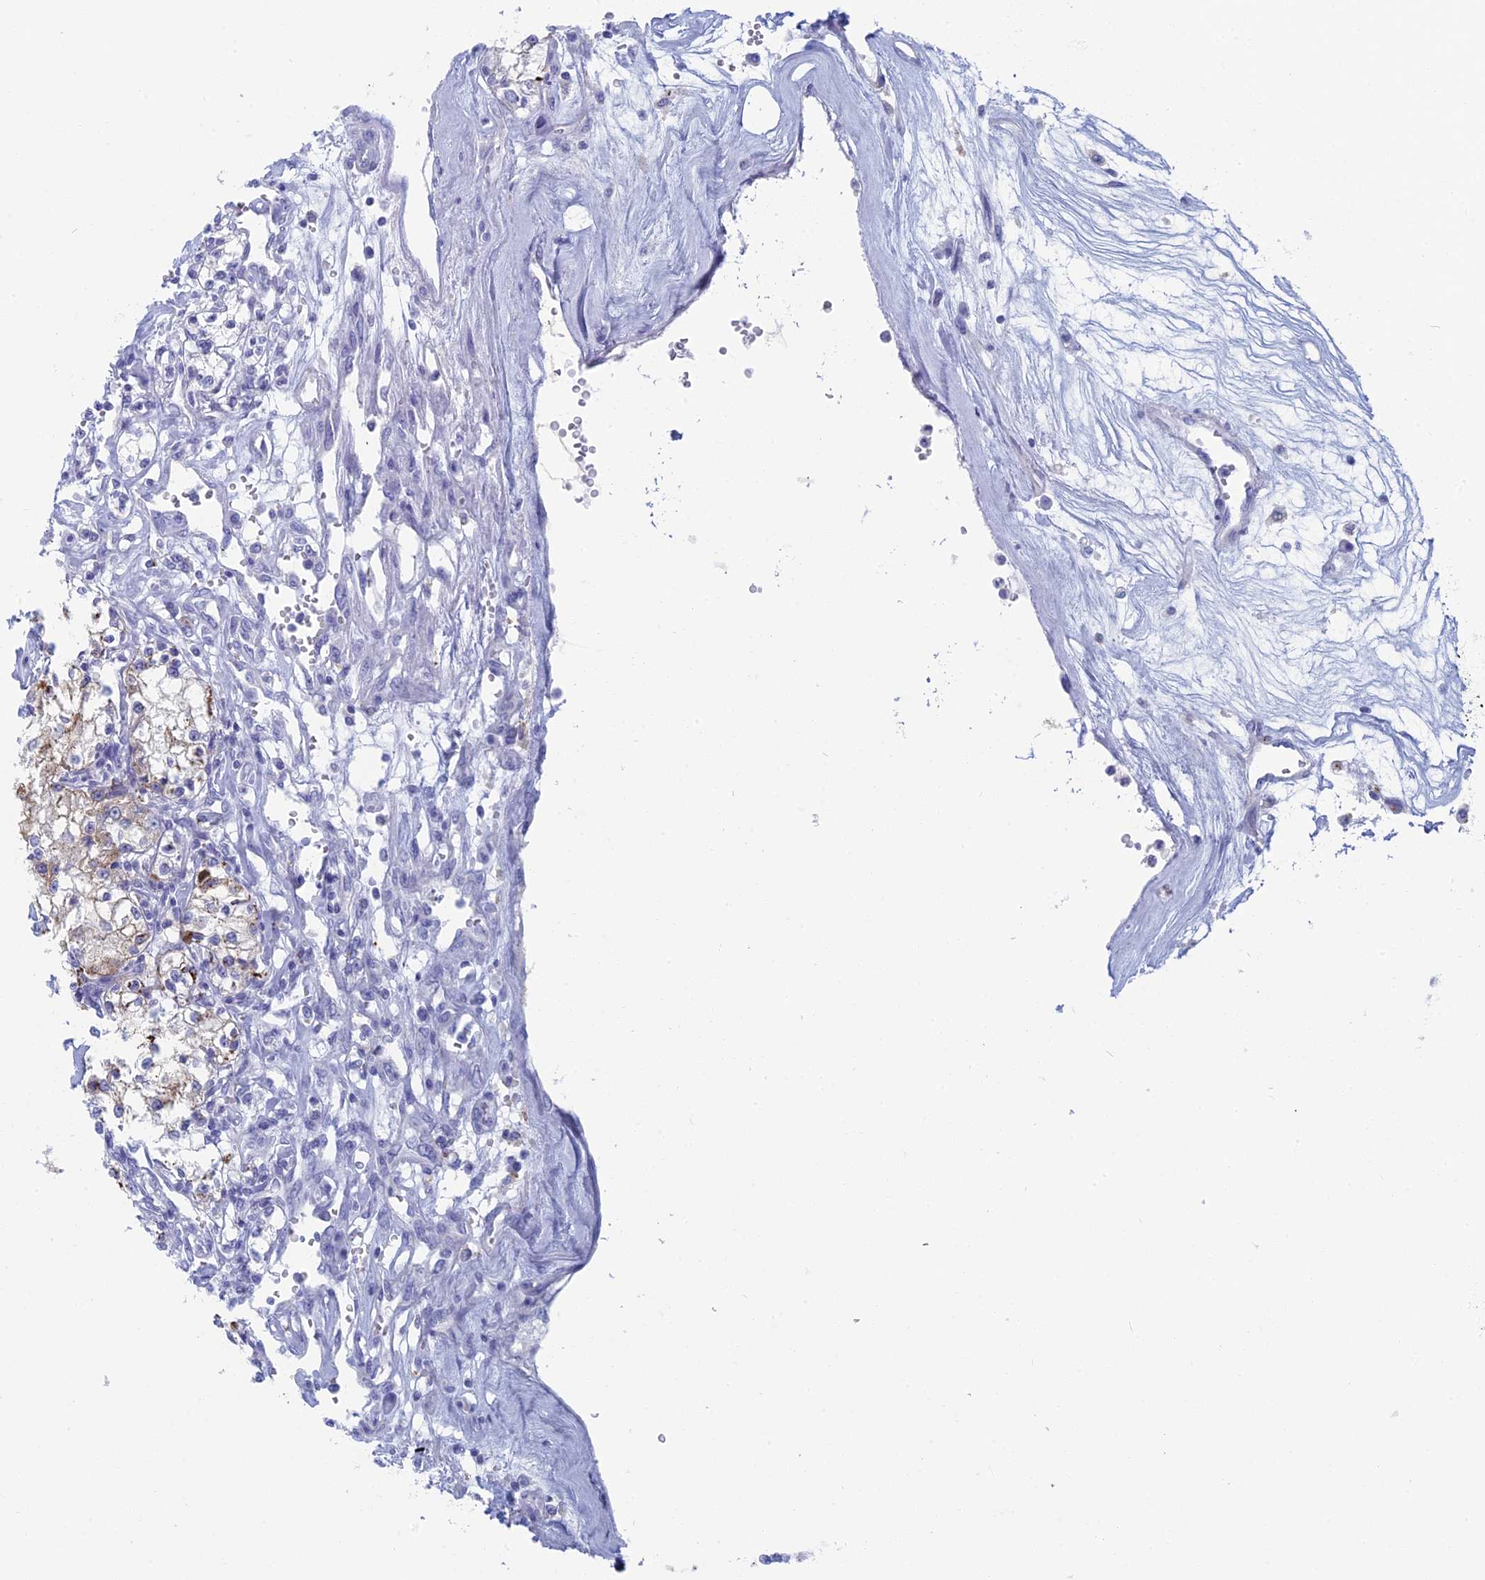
{"staining": {"intensity": "weak", "quantity": "<25%", "location": "cytoplasmic/membranous"}, "tissue": "renal cancer", "cell_type": "Tumor cells", "image_type": "cancer", "snomed": [{"axis": "morphology", "description": "Adenocarcinoma, NOS"}, {"axis": "topography", "description": "Kidney"}], "caption": "Immunohistochemical staining of renal cancer exhibits no significant positivity in tumor cells.", "gene": "ALMS1", "patient": {"sex": "female", "age": 59}}